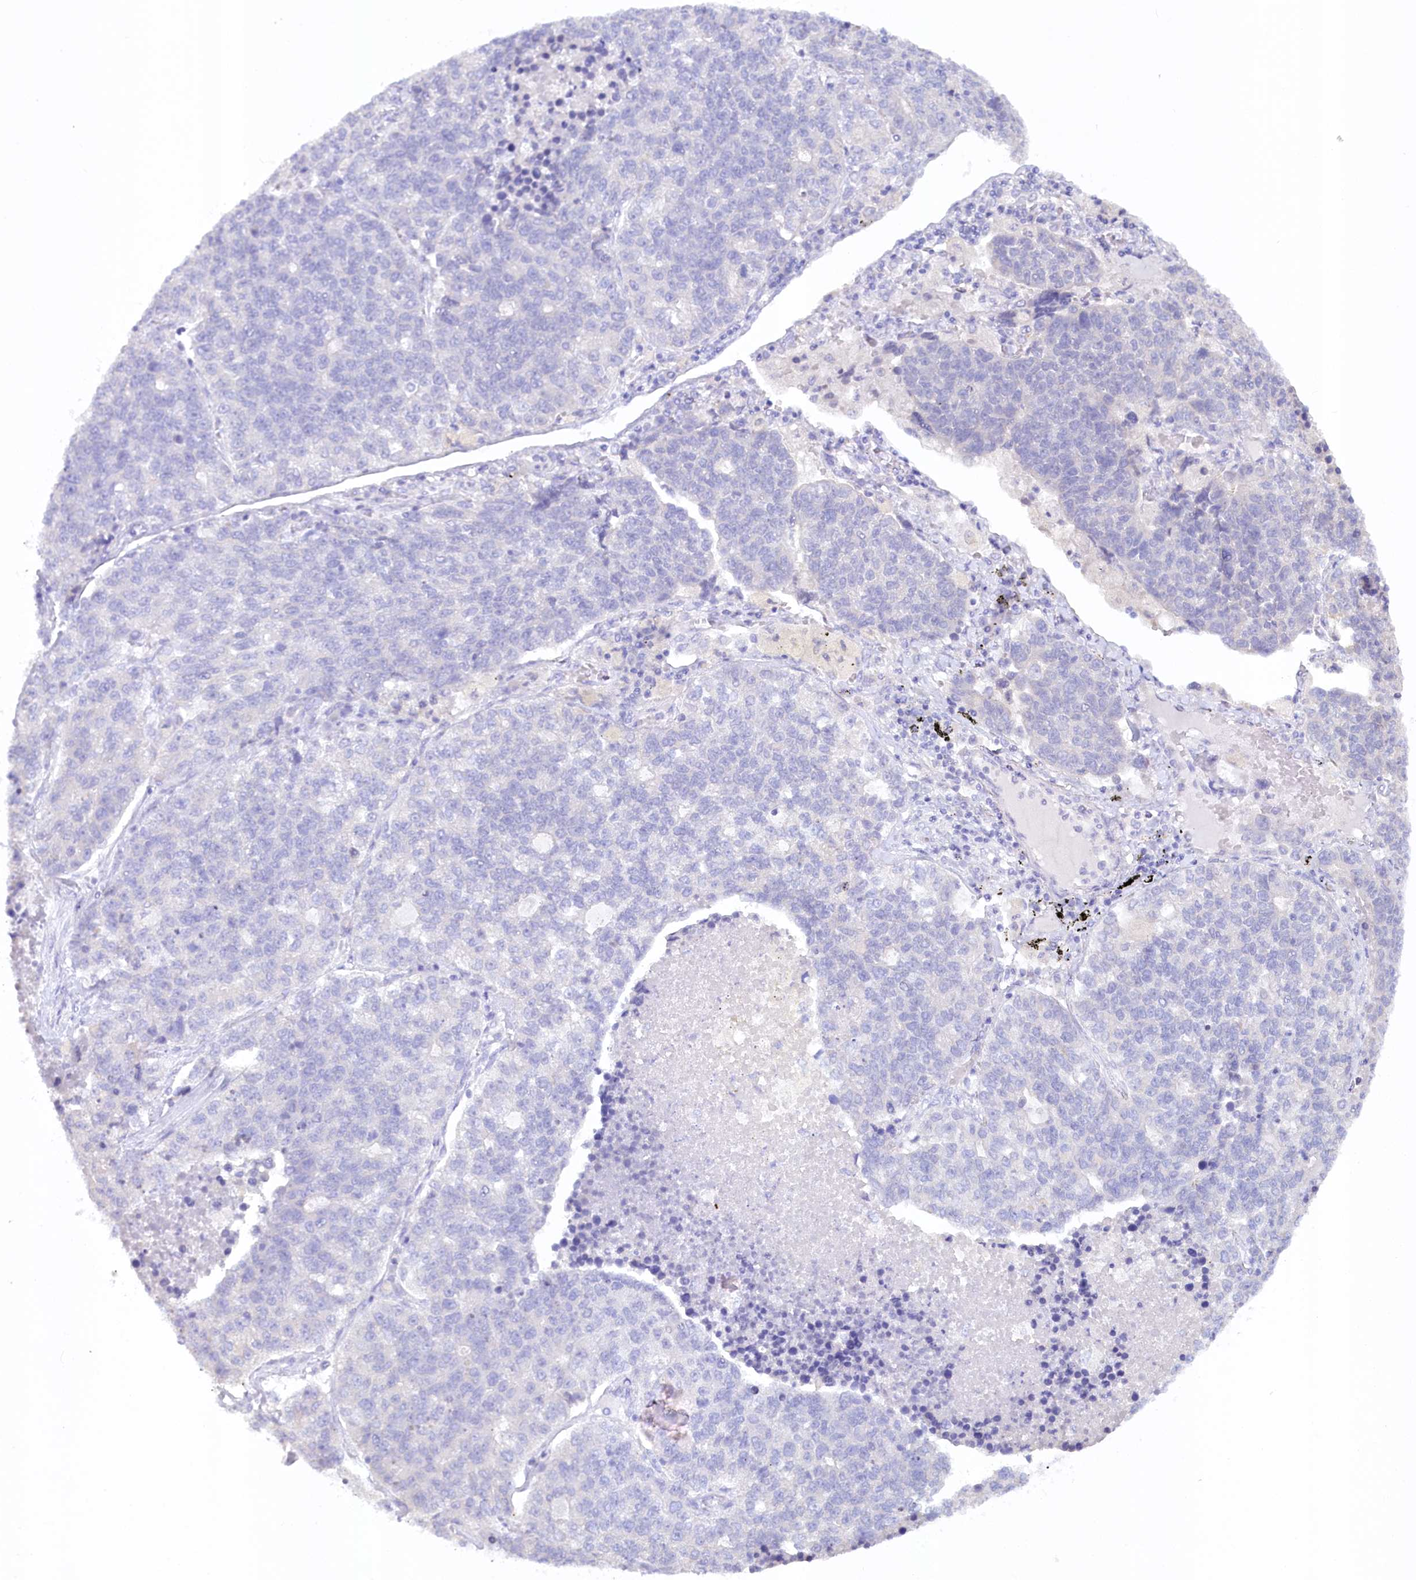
{"staining": {"intensity": "negative", "quantity": "none", "location": "none"}, "tissue": "lung cancer", "cell_type": "Tumor cells", "image_type": "cancer", "snomed": [{"axis": "morphology", "description": "Adenocarcinoma, NOS"}, {"axis": "topography", "description": "Lung"}], "caption": "There is no significant positivity in tumor cells of lung adenocarcinoma.", "gene": "PAIP2", "patient": {"sex": "male", "age": 49}}